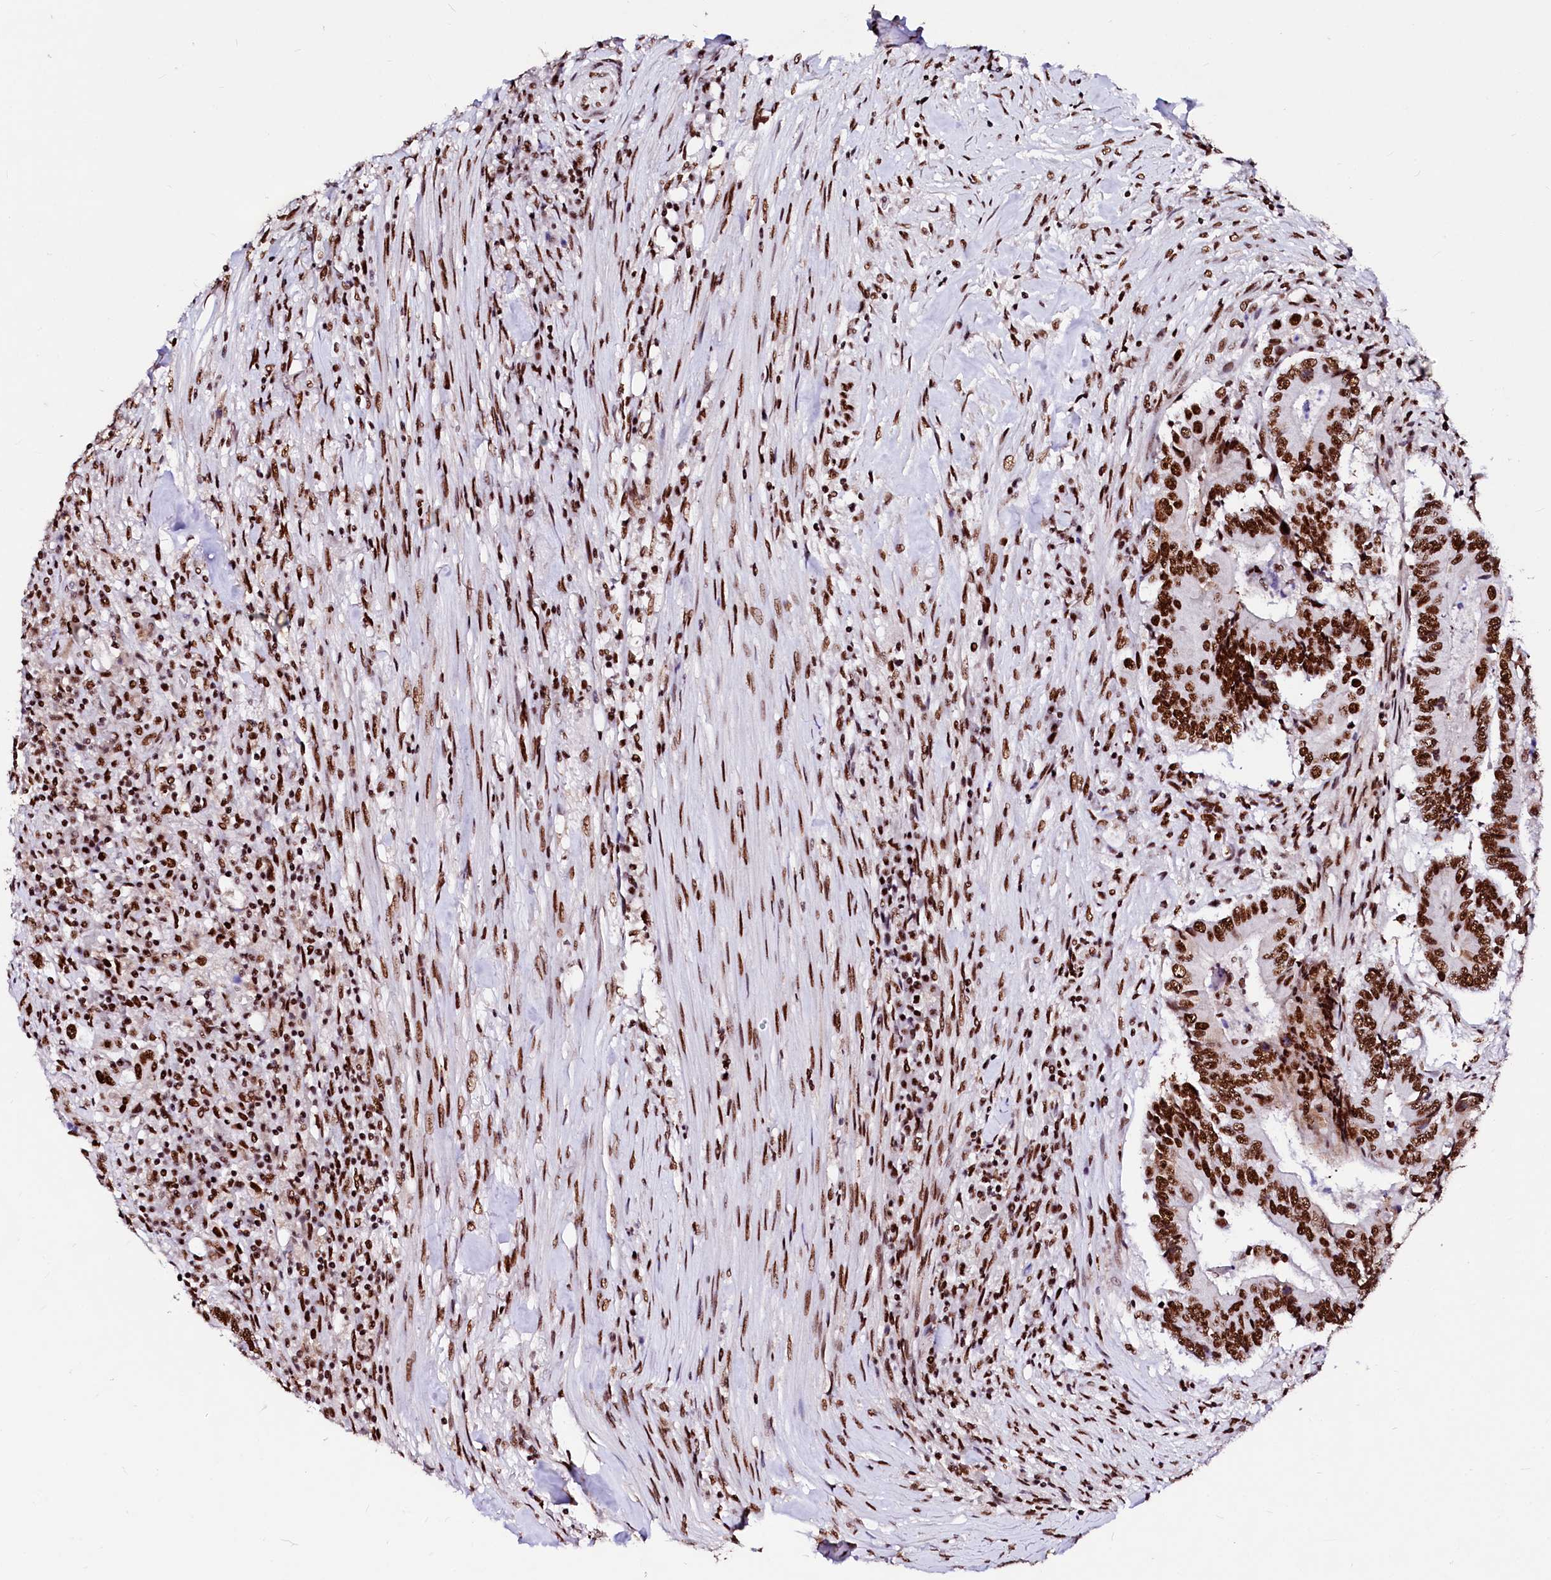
{"staining": {"intensity": "strong", "quantity": ">75%", "location": "nuclear"}, "tissue": "colorectal cancer", "cell_type": "Tumor cells", "image_type": "cancer", "snomed": [{"axis": "morphology", "description": "Adenocarcinoma, NOS"}, {"axis": "topography", "description": "Colon"}], "caption": "Immunohistochemistry (IHC) histopathology image of neoplastic tissue: colorectal cancer (adenocarcinoma) stained using immunohistochemistry (IHC) shows high levels of strong protein expression localized specifically in the nuclear of tumor cells, appearing as a nuclear brown color.", "gene": "CPSF6", "patient": {"sex": "male", "age": 83}}